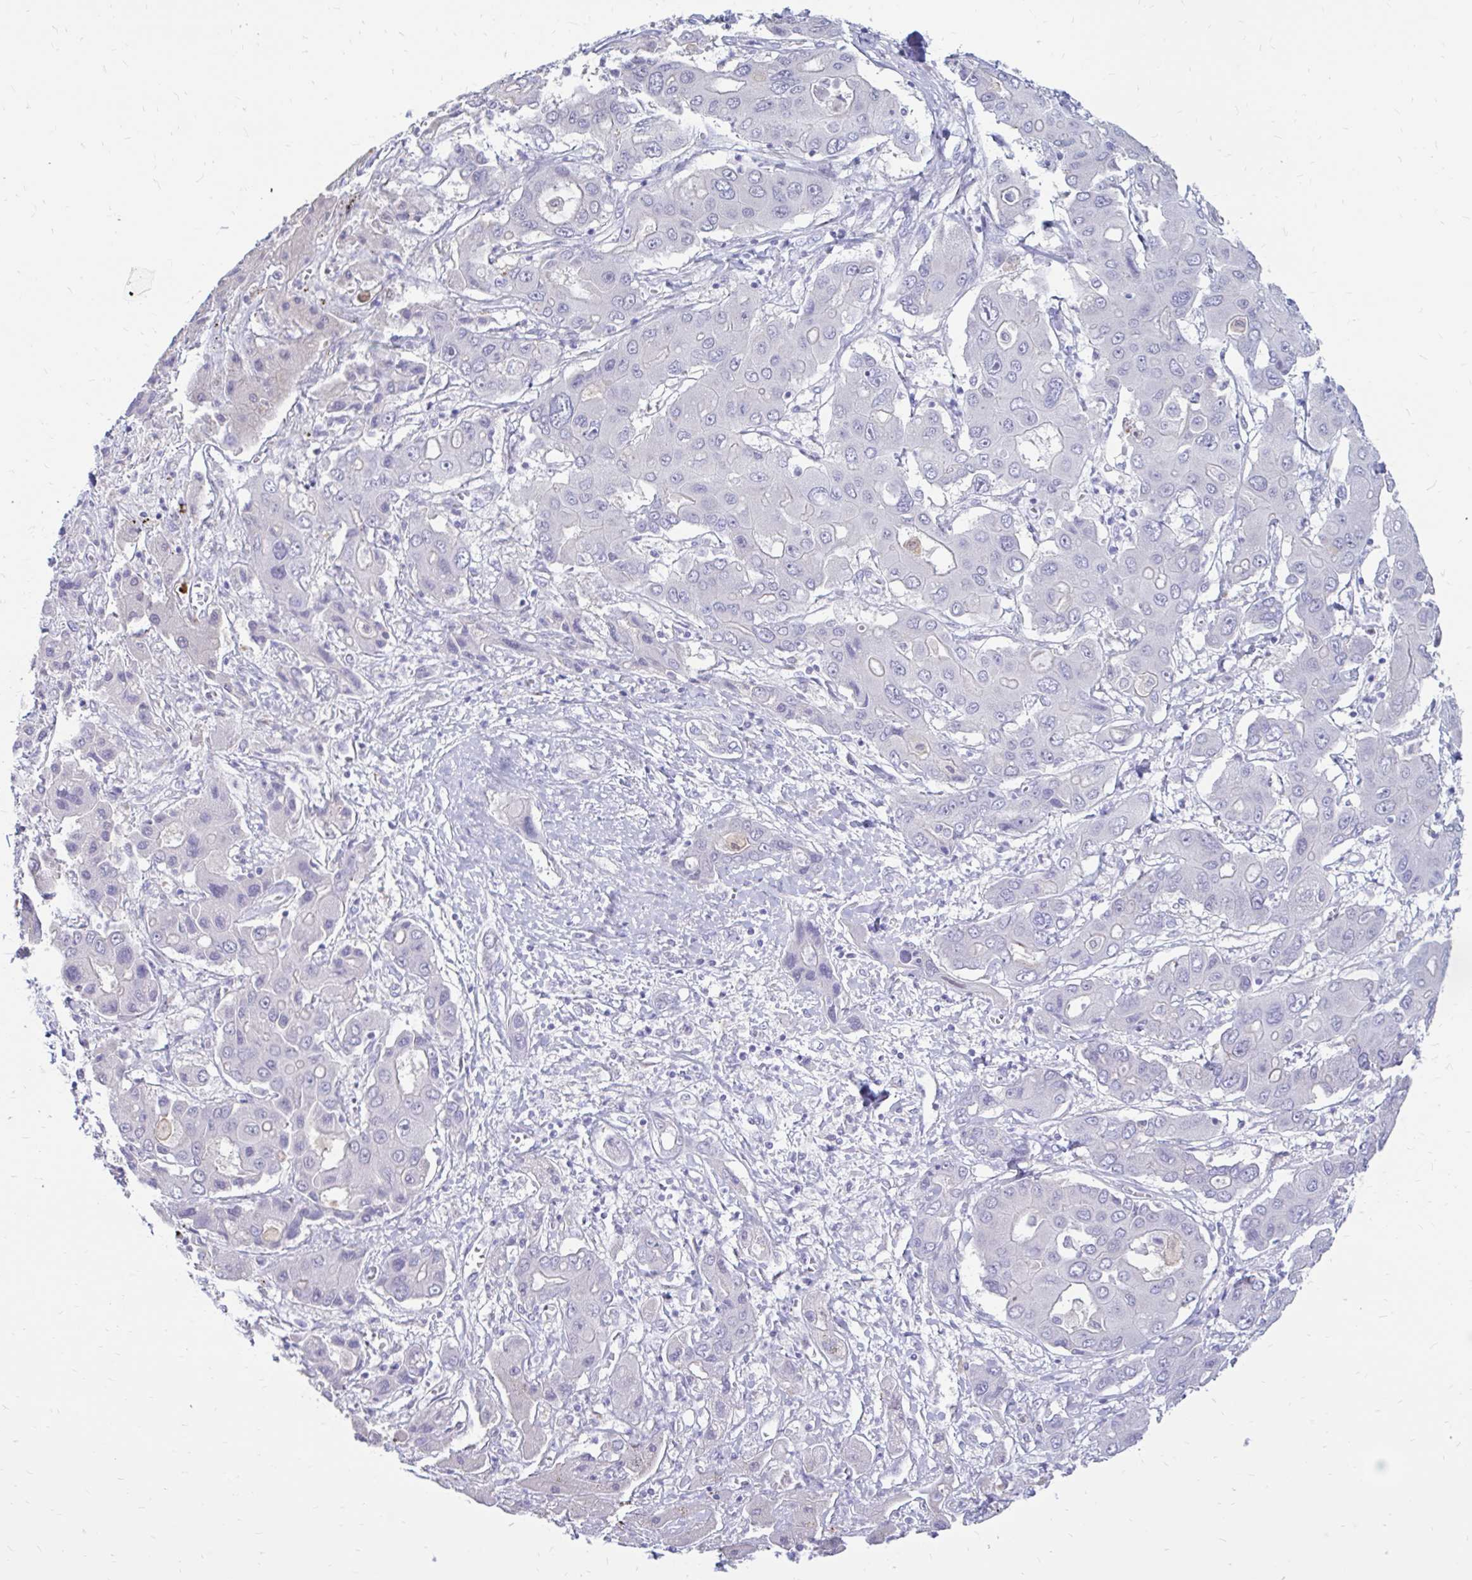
{"staining": {"intensity": "negative", "quantity": "none", "location": "none"}, "tissue": "liver cancer", "cell_type": "Tumor cells", "image_type": "cancer", "snomed": [{"axis": "morphology", "description": "Cholangiocarcinoma"}, {"axis": "topography", "description": "Liver"}], "caption": "Immunohistochemical staining of human liver cancer exhibits no significant positivity in tumor cells.", "gene": "IGSF5", "patient": {"sex": "male", "age": 67}}